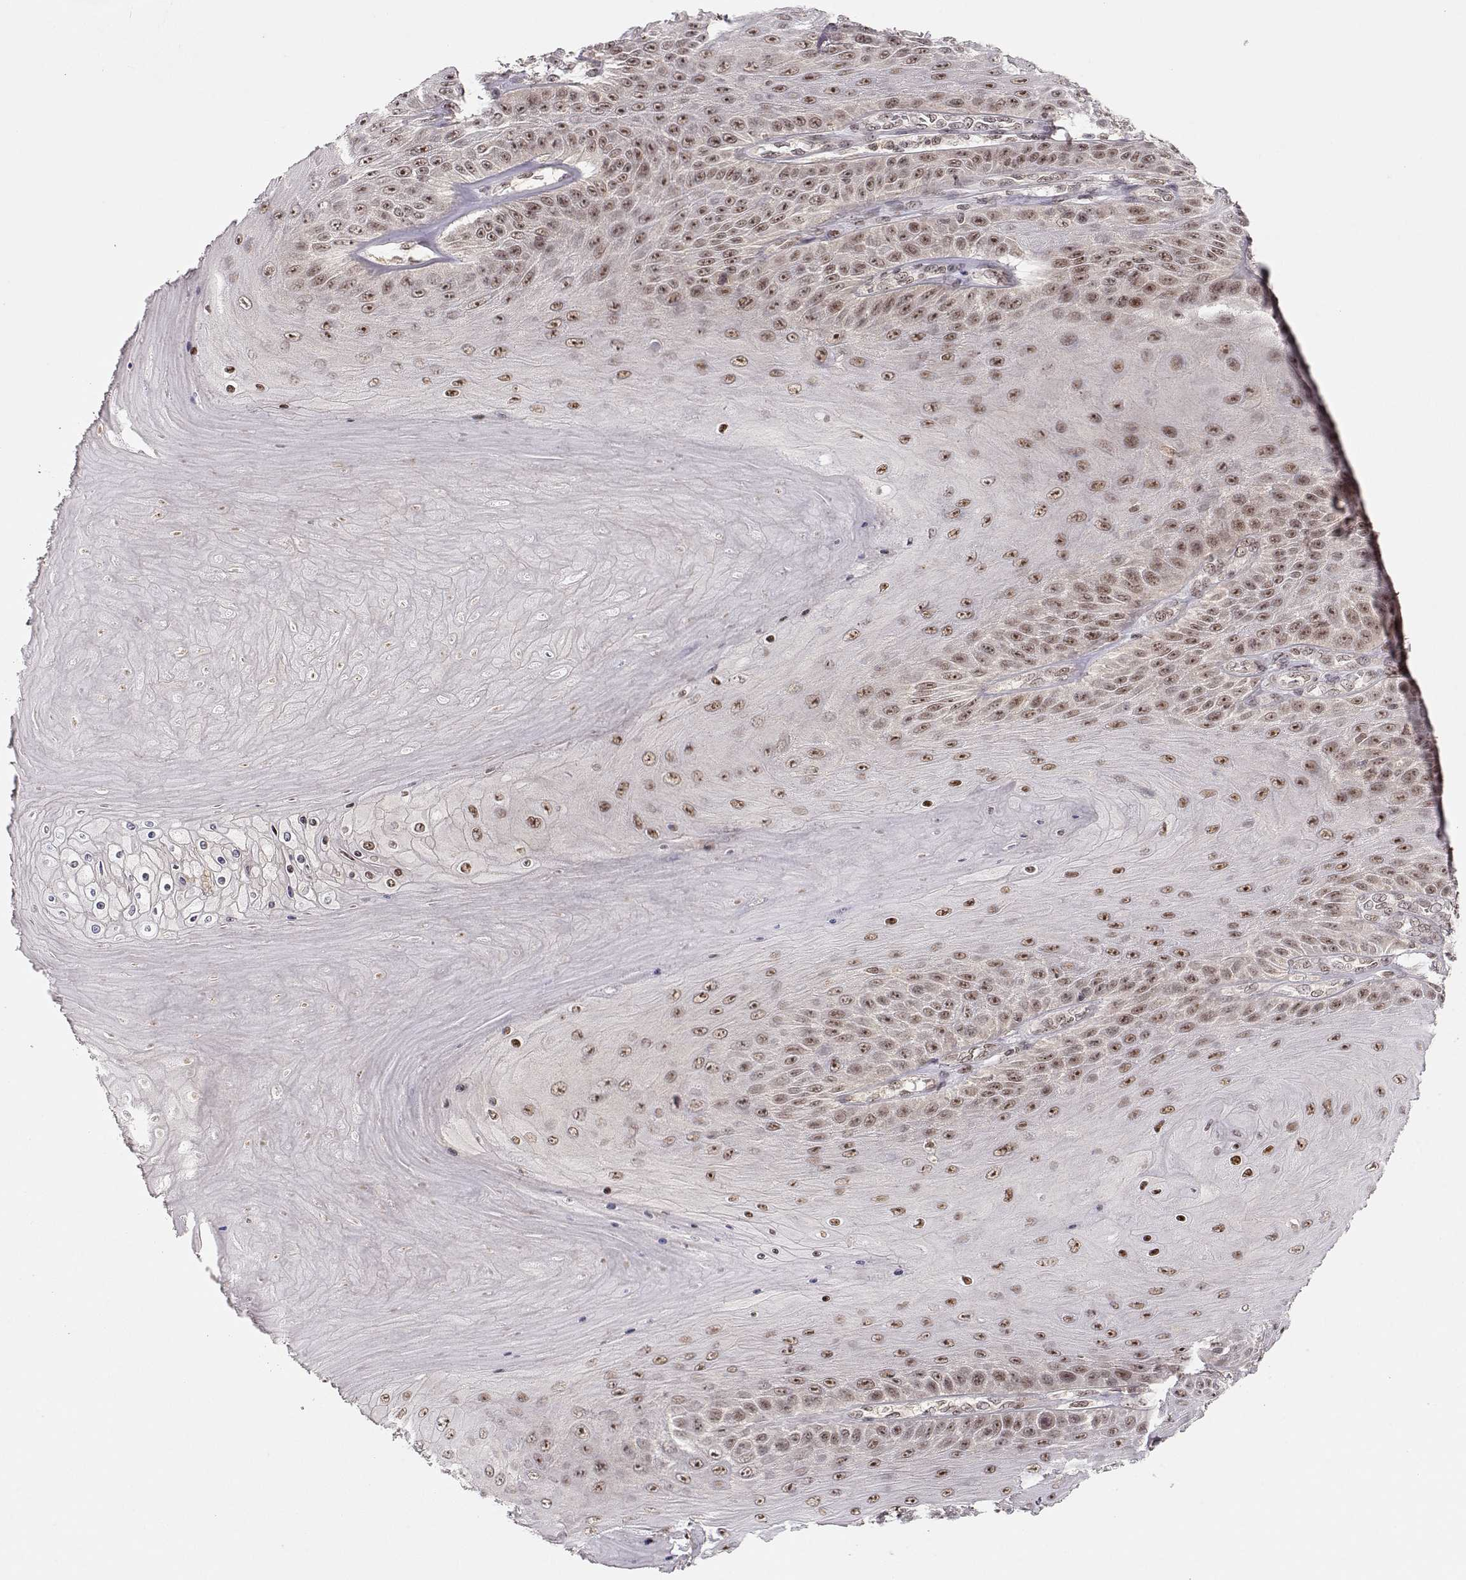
{"staining": {"intensity": "moderate", "quantity": "25%-75%", "location": "nuclear"}, "tissue": "skin cancer", "cell_type": "Tumor cells", "image_type": "cancer", "snomed": [{"axis": "morphology", "description": "Squamous cell carcinoma, NOS"}, {"axis": "topography", "description": "Skin"}], "caption": "Tumor cells exhibit moderate nuclear expression in approximately 25%-75% of cells in skin squamous cell carcinoma. (IHC, brightfield microscopy, high magnification).", "gene": "CSNK2A1", "patient": {"sex": "male", "age": 62}}